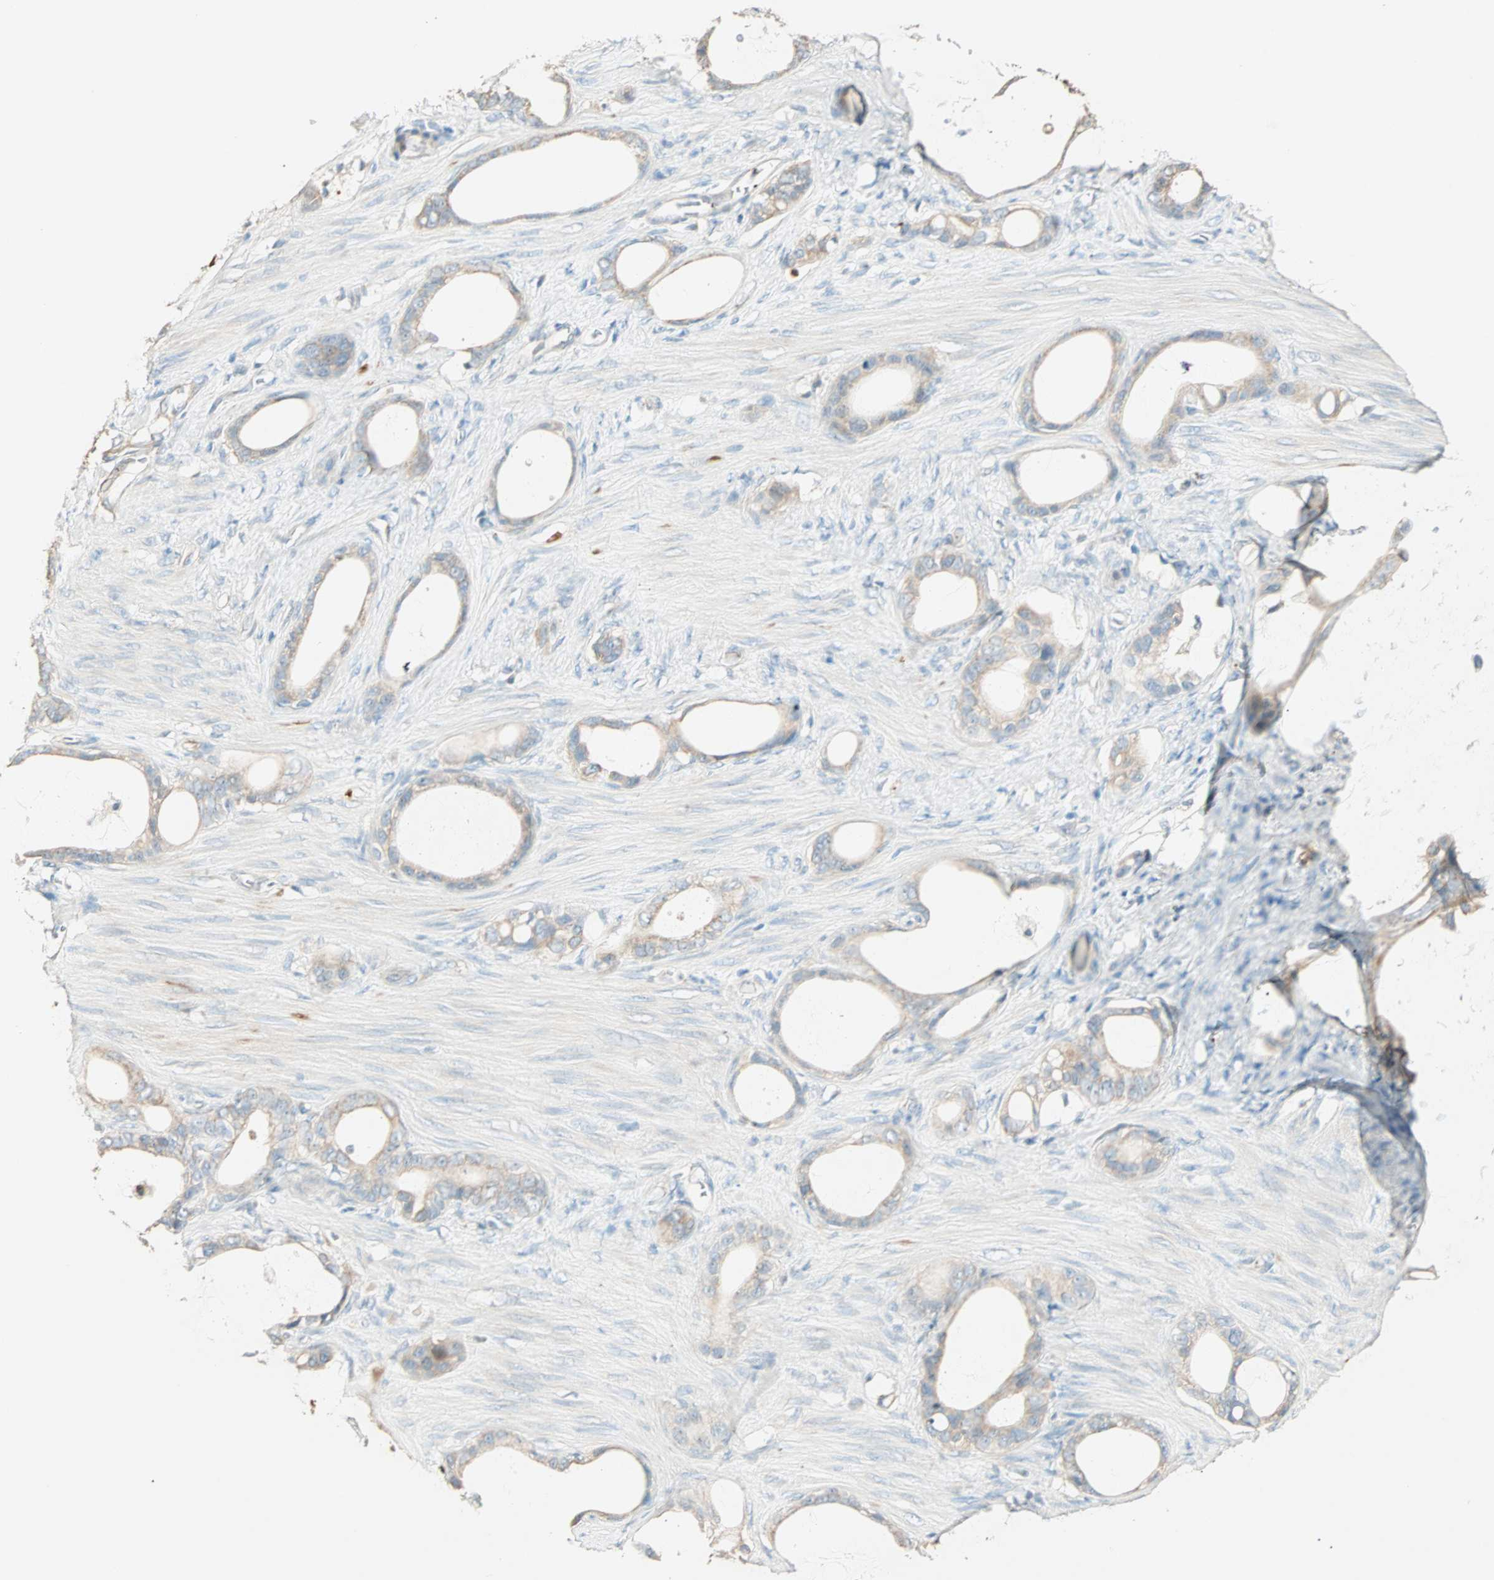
{"staining": {"intensity": "weak", "quantity": "25%-75%", "location": "cytoplasmic/membranous"}, "tissue": "stomach cancer", "cell_type": "Tumor cells", "image_type": "cancer", "snomed": [{"axis": "morphology", "description": "Adenocarcinoma, NOS"}, {"axis": "topography", "description": "Stomach"}], "caption": "There is low levels of weak cytoplasmic/membranous positivity in tumor cells of stomach cancer, as demonstrated by immunohistochemical staining (brown color).", "gene": "RAD18", "patient": {"sex": "female", "age": 75}}